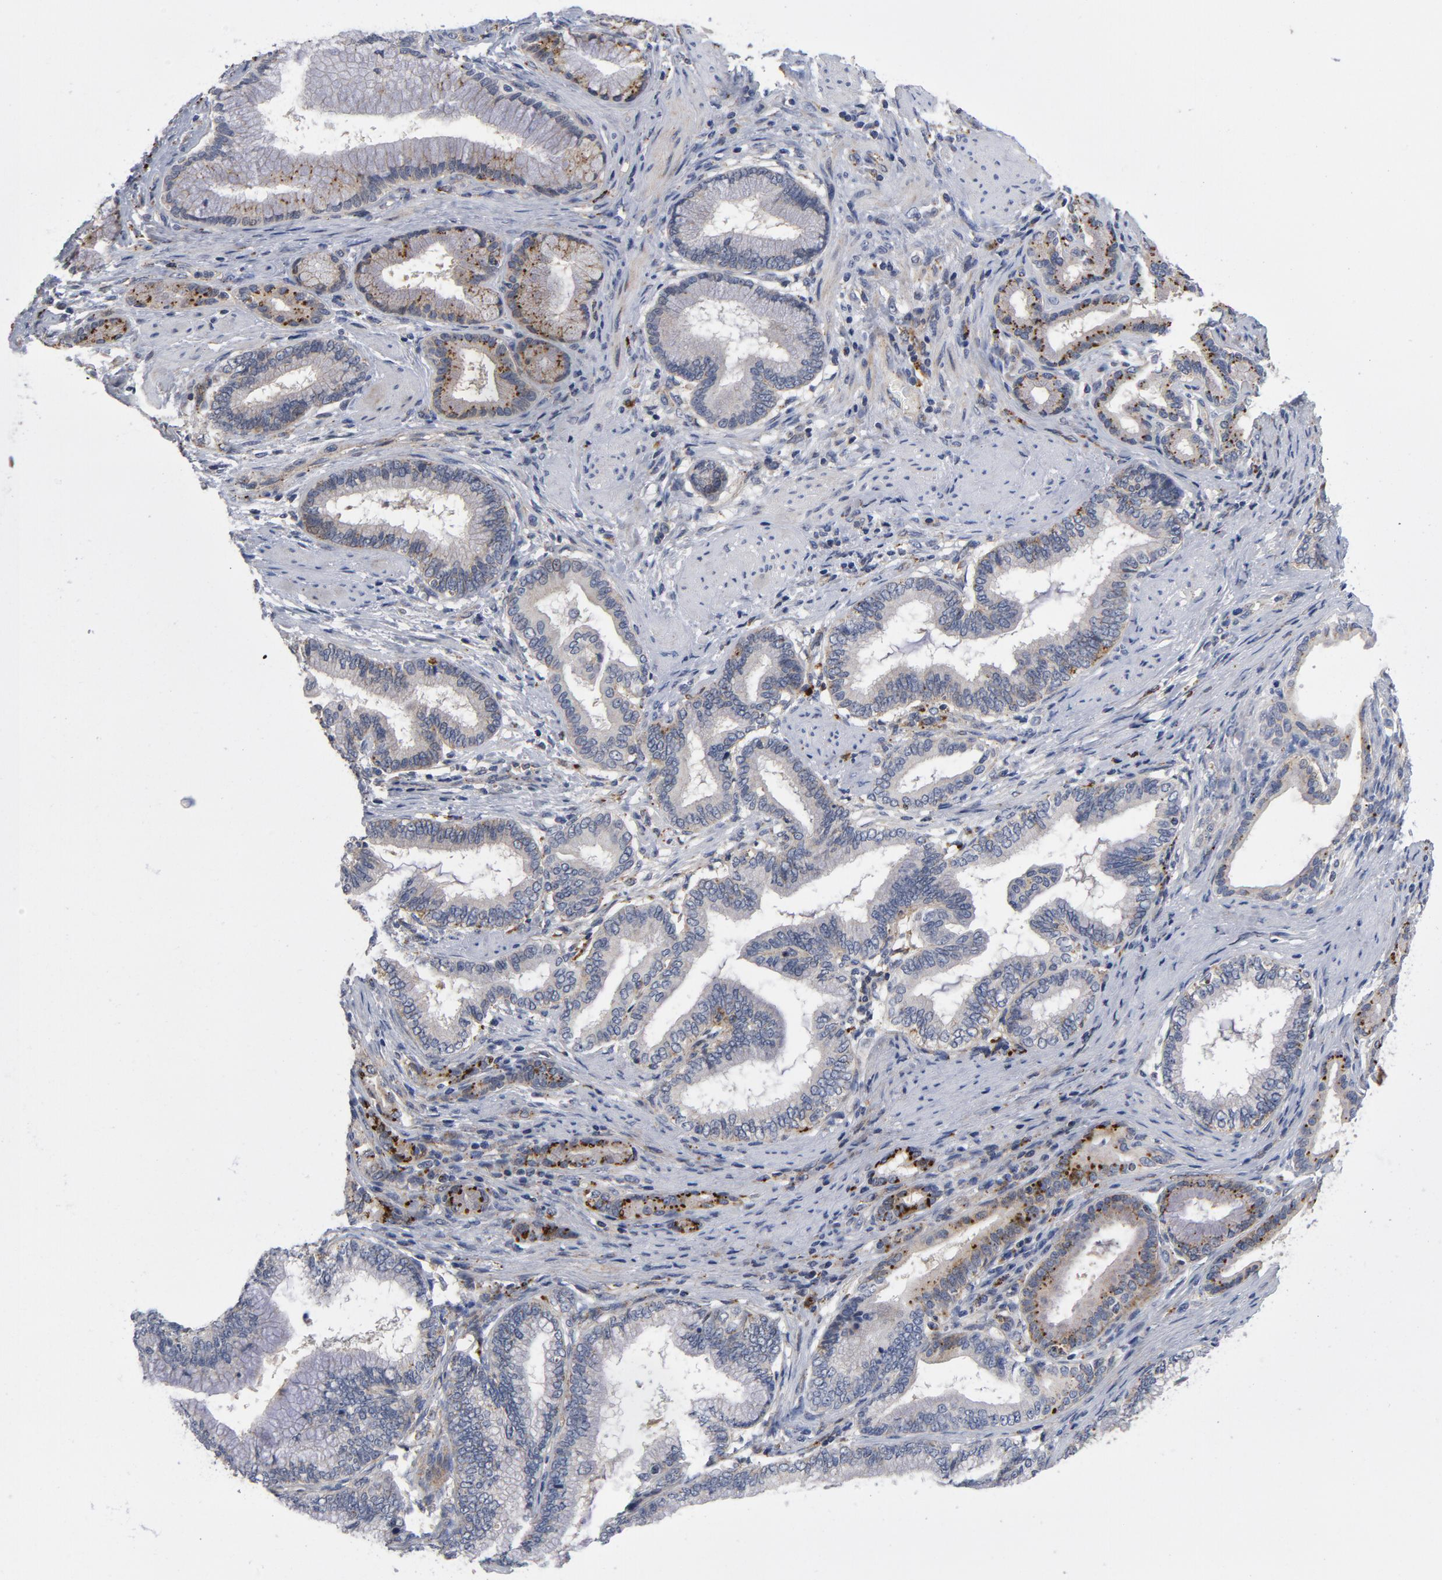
{"staining": {"intensity": "moderate", "quantity": "25%-75%", "location": "cytoplasmic/membranous"}, "tissue": "pancreatic cancer", "cell_type": "Tumor cells", "image_type": "cancer", "snomed": [{"axis": "morphology", "description": "Adenocarcinoma, NOS"}, {"axis": "topography", "description": "Pancreas"}], "caption": "Human pancreatic adenocarcinoma stained for a protein (brown) displays moderate cytoplasmic/membranous positive positivity in about 25%-75% of tumor cells.", "gene": "AKT2", "patient": {"sex": "female", "age": 64}}